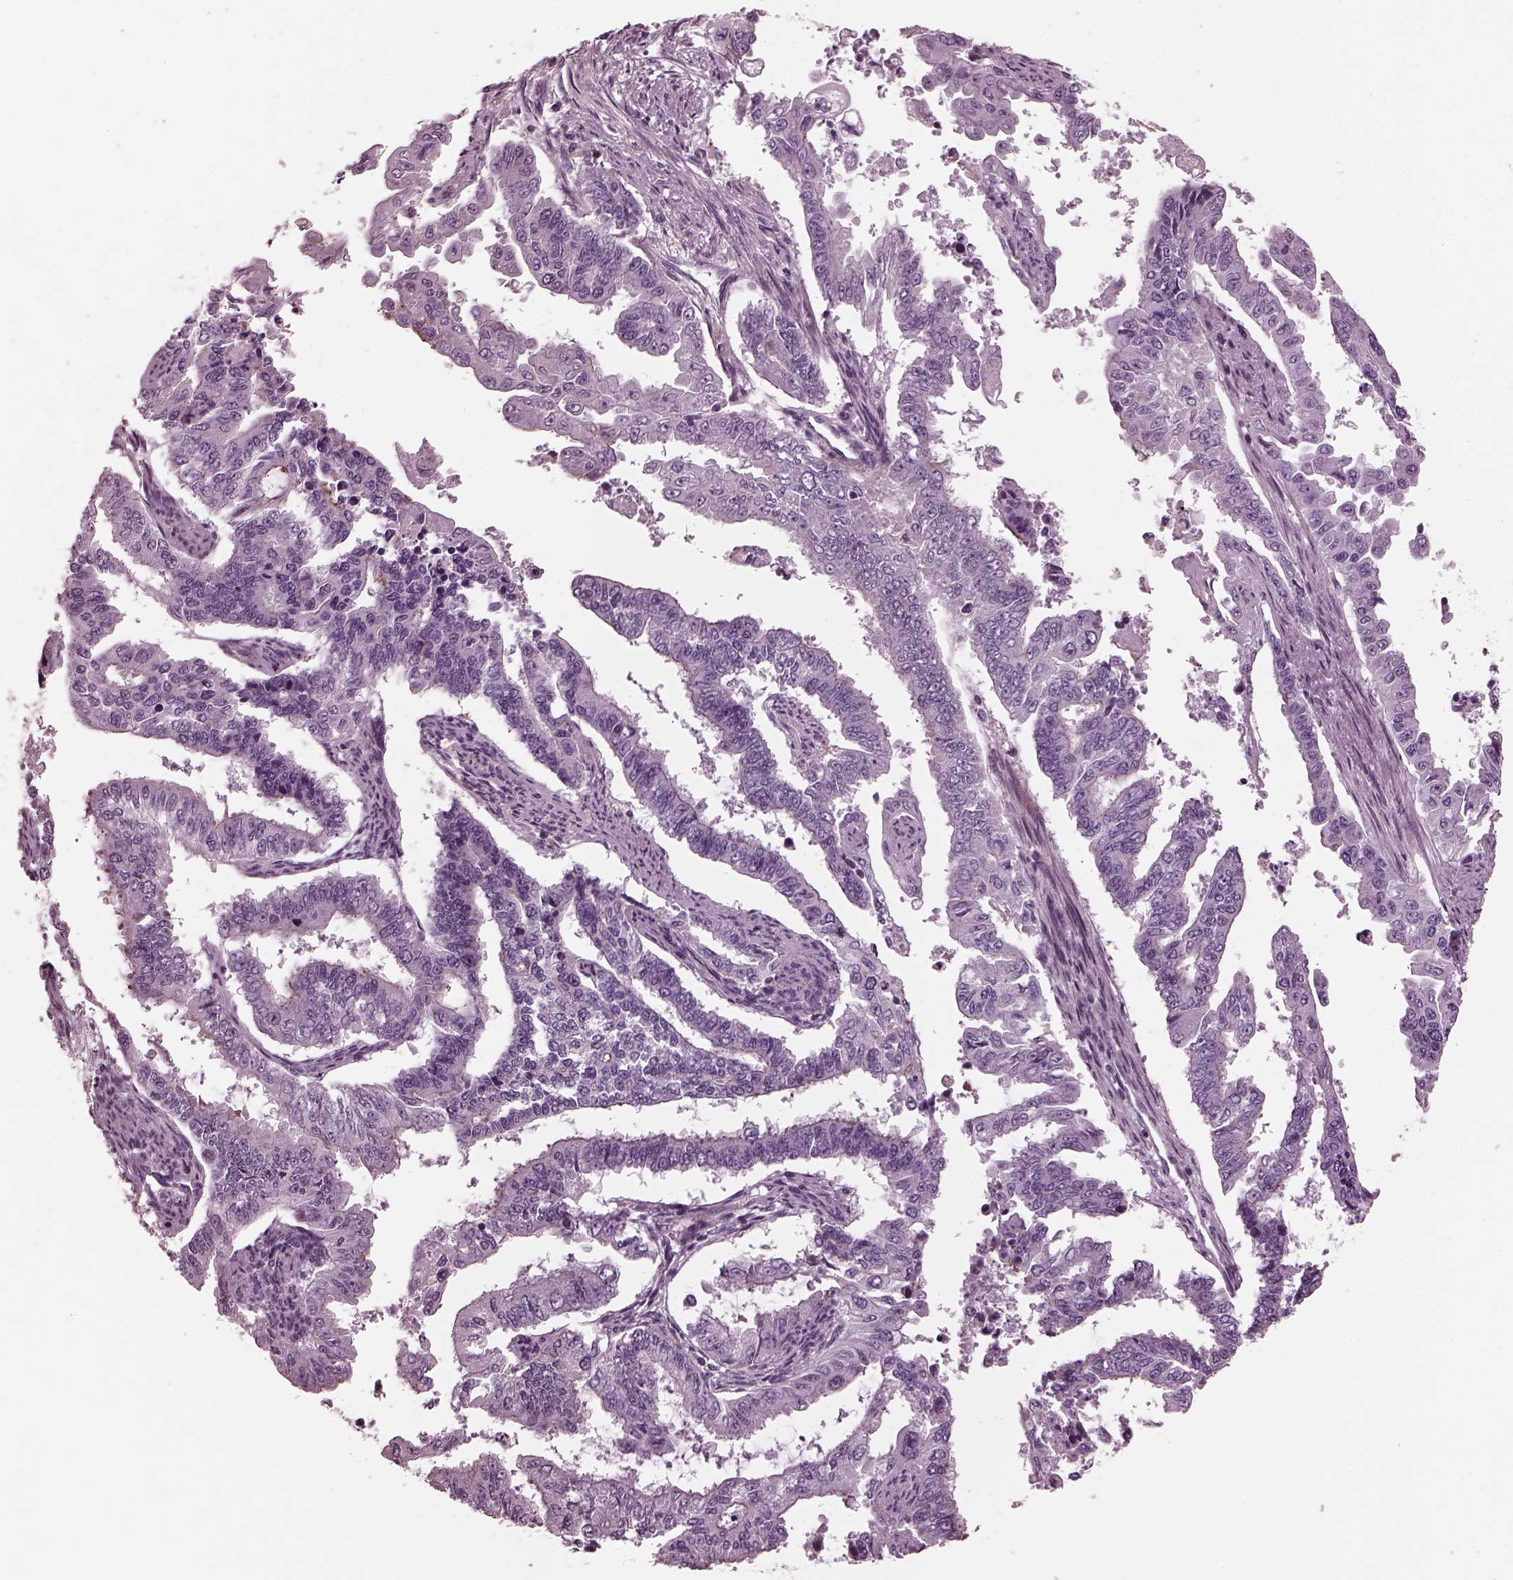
{"staining": {"intensity": "negative", "quantity": "none", "location": "none"}, "tissue": "endometrial cancer", "cell_type": "Tumor cells", "image_type": "cancer", "snomed": [{"axis": "morphology", "description": "Adenocarcinoma, NOS"}, {"axis": "topography", "description": "Uterus"}], "caption": "DAB (3,3'-diaminobenzidine) immunohistochemical staining of human endometrial adenocarcinoma exhibits no significant staining in tumor cells.", "gene": "GDF11", "patient": {"sex": "female", "age": 59}}